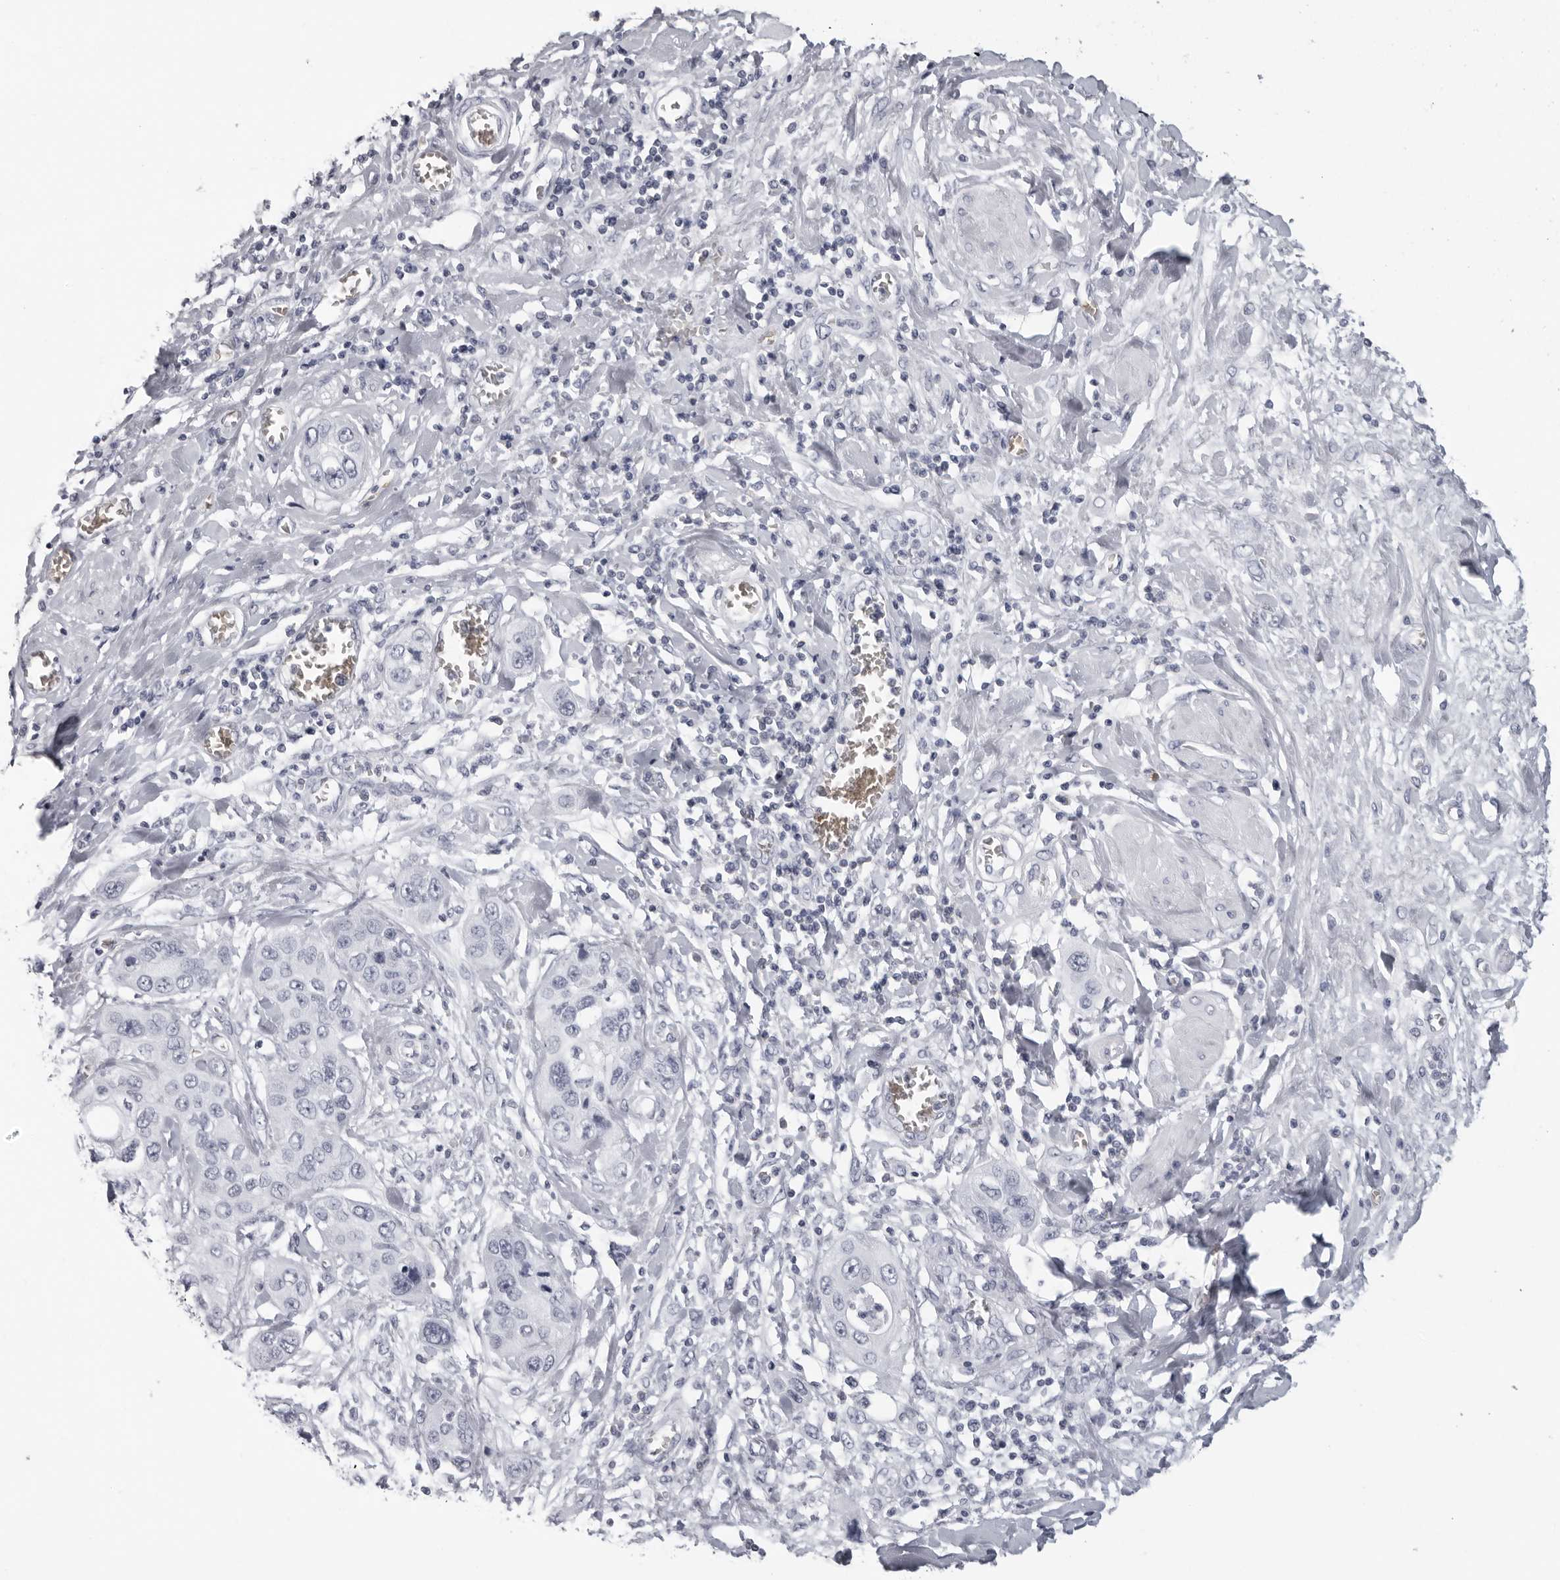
{"staining": {"intensity": "negative", "quantity": "none", "location": "none"}, "tissue": "pancreatic cancer", "cell_type": "Tumor cells", "image_type": "cancer", "snomed": [{"axis": "morphology", "description": "Adenocarcinoma, NOS"}, {"axis": "topography", "description": "Pancreas"}], "caption": "Histopathology image shows no protein positivity in tumor cells of pancreatic cancer (adenocarcinoma) tissue.", "gene": "EPB41", "patient": {"sex": "female", "age": 70}}